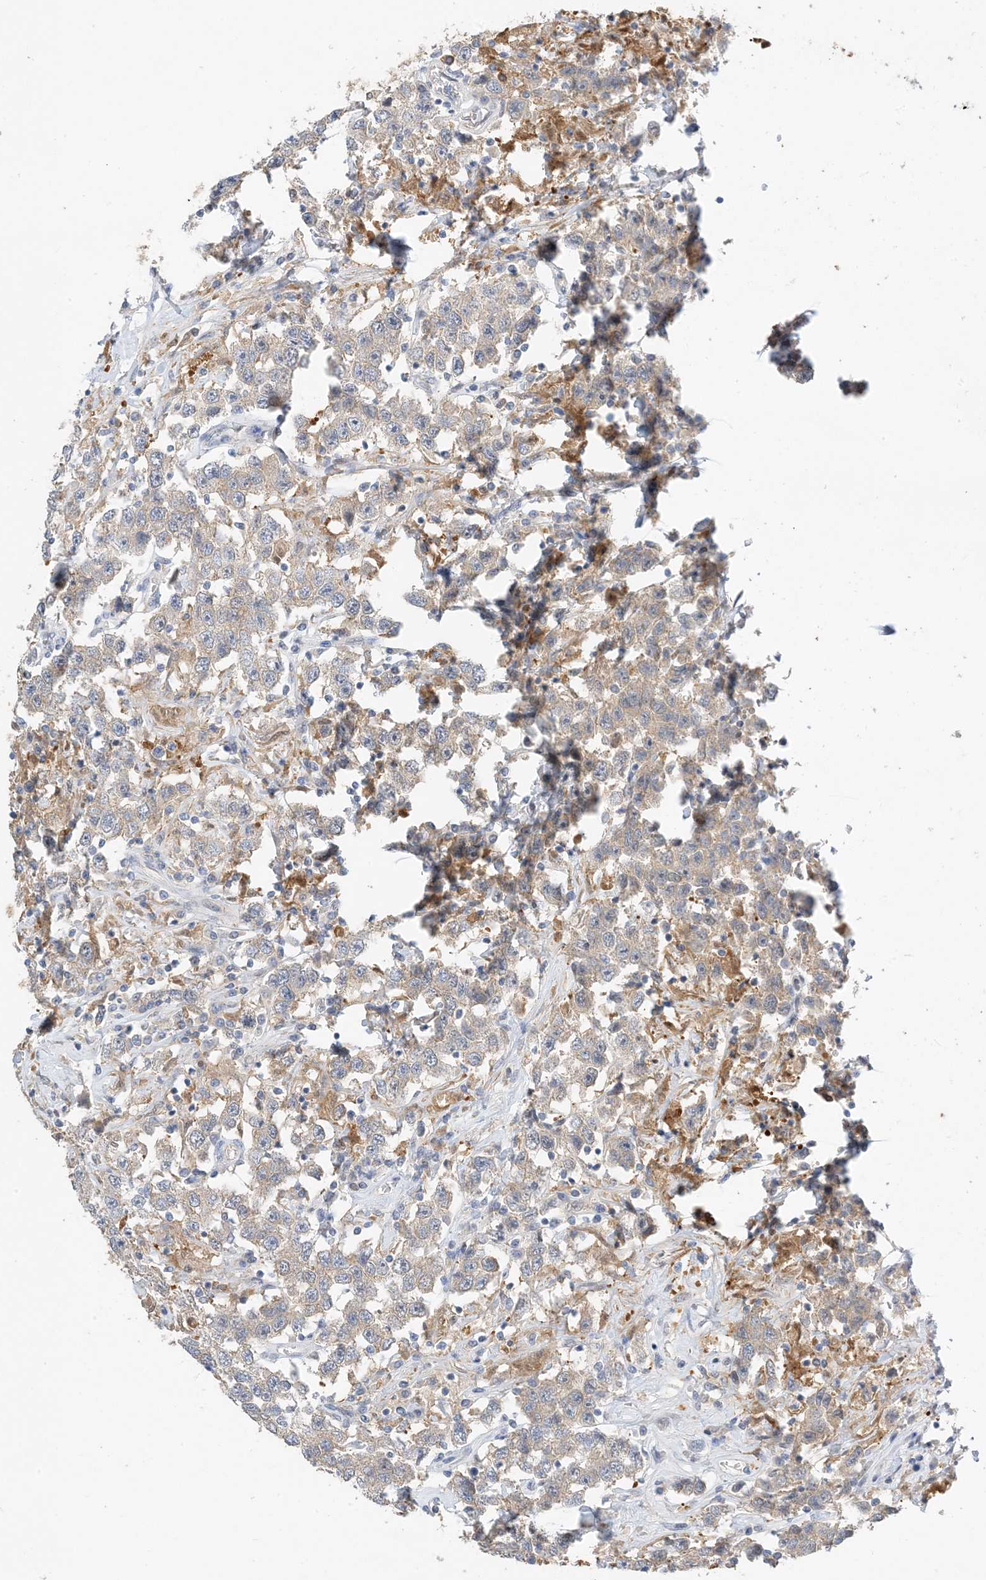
{"staining": {"intensity": "weak", "quantity": "25%-75%", "location": "cytoplasmic/membranous"}, "tissue": "testis cancer", "cell_type": "Tumor cells", "image_type": "cancer", "snomed": [{"axis": "morphology", "description": "Seminoma, NOS"}, {"axis": "topography", "description": "Testis"}], "caption": "Immunohistochemistry photomicrograph of seminoma (testis) stained for a protein (brown), which displays low levels of weak cytoplasmic/membranous positivity in about 25%-75% of tumor cells.", "gene": "KIFBP", "patient": {"sex": "male", "age": 41}}